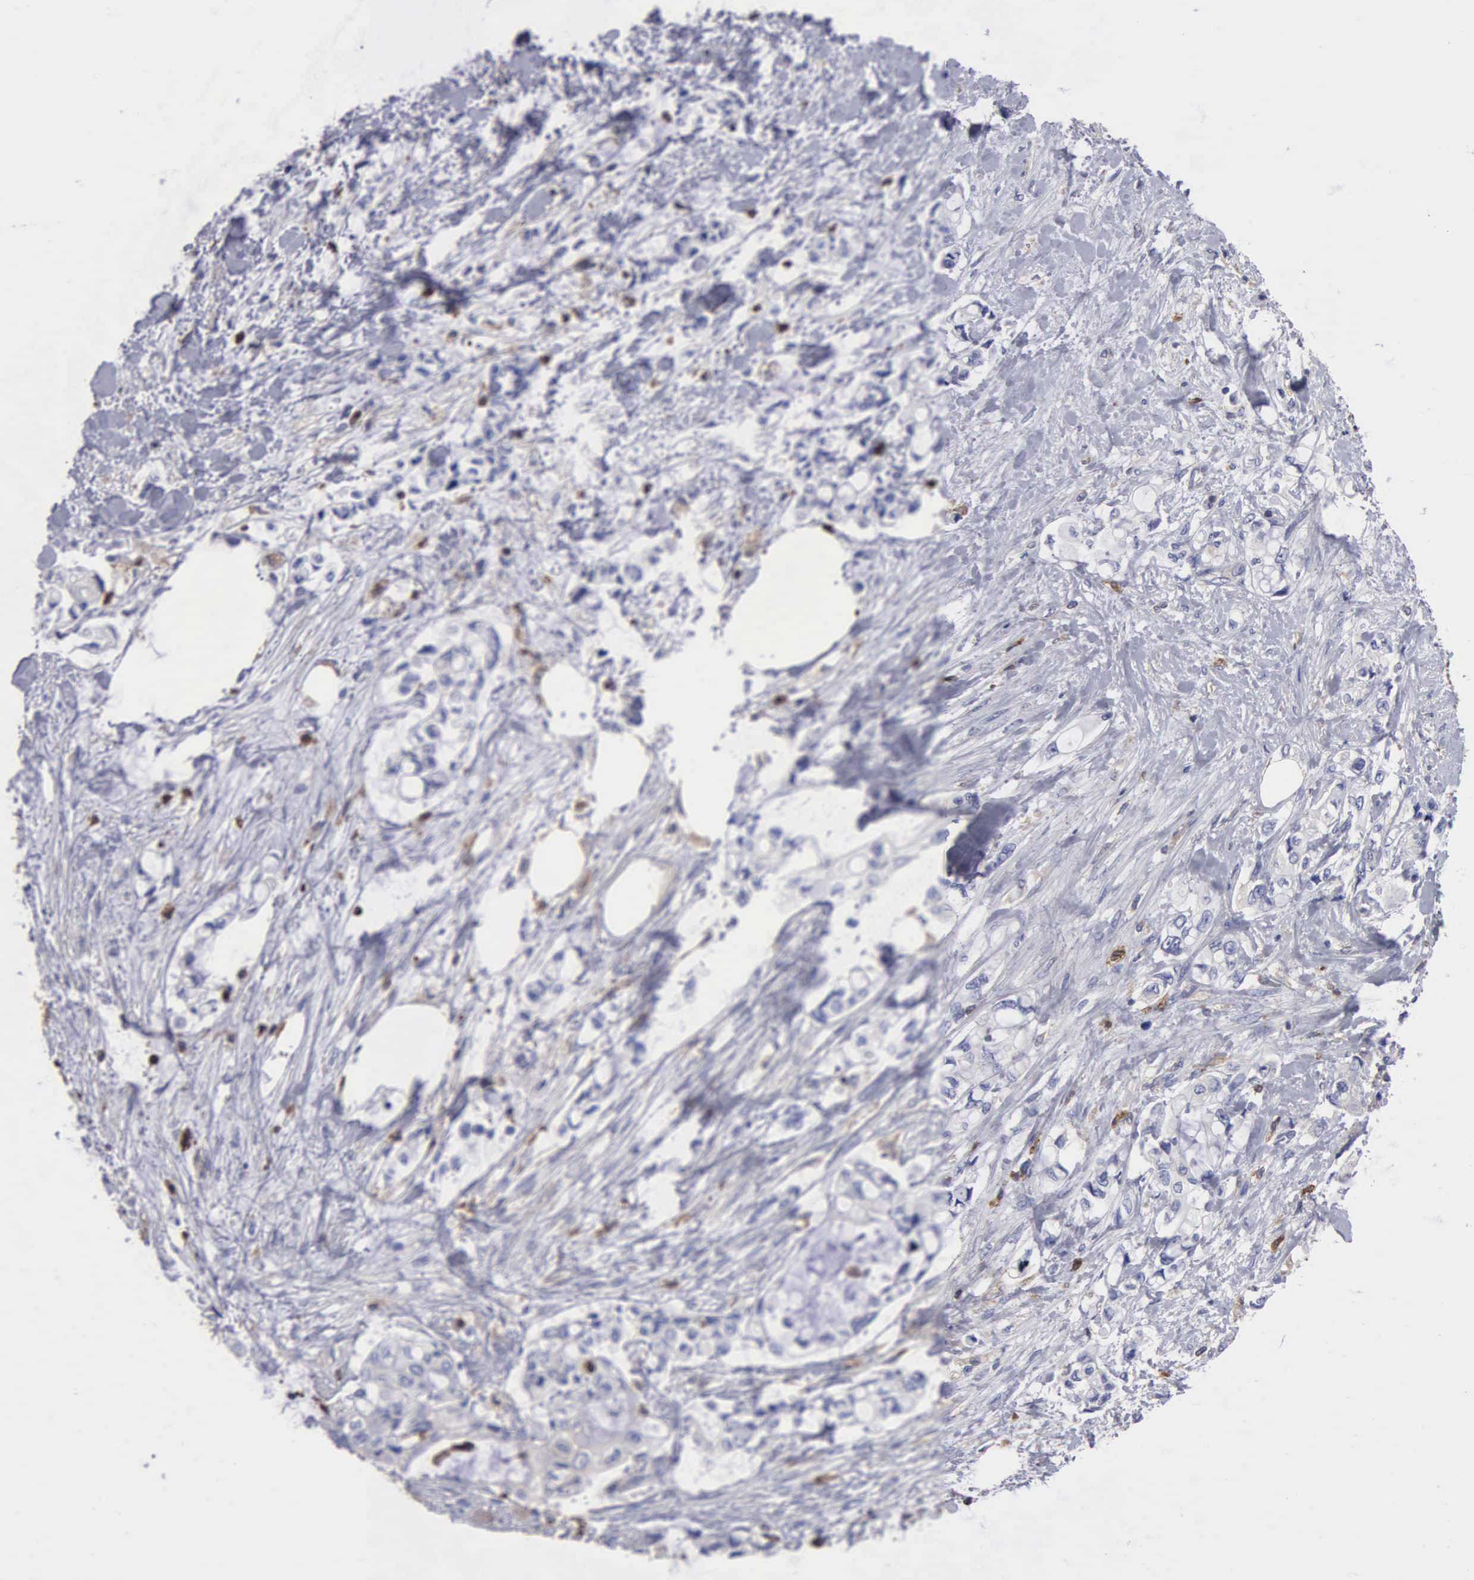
{"staining": {"intensity": "negative", "quantity": "none", "location": "none"}, "tissue": "pancreatic cancer", "cell_type": "Tumor cells", "image_type": "cancer", "snomed": [{"axis": "morphology", "description": "Adenocarcinoma, NOS"}, {"axis": "topography", "description": "Pancreas"}], "caption": "The image displays no staining of tumor cells in pancreatic cancer (adenocarcinoma).", "gene": "G6PD", "patient": {"sex": "female", "age": 70}}